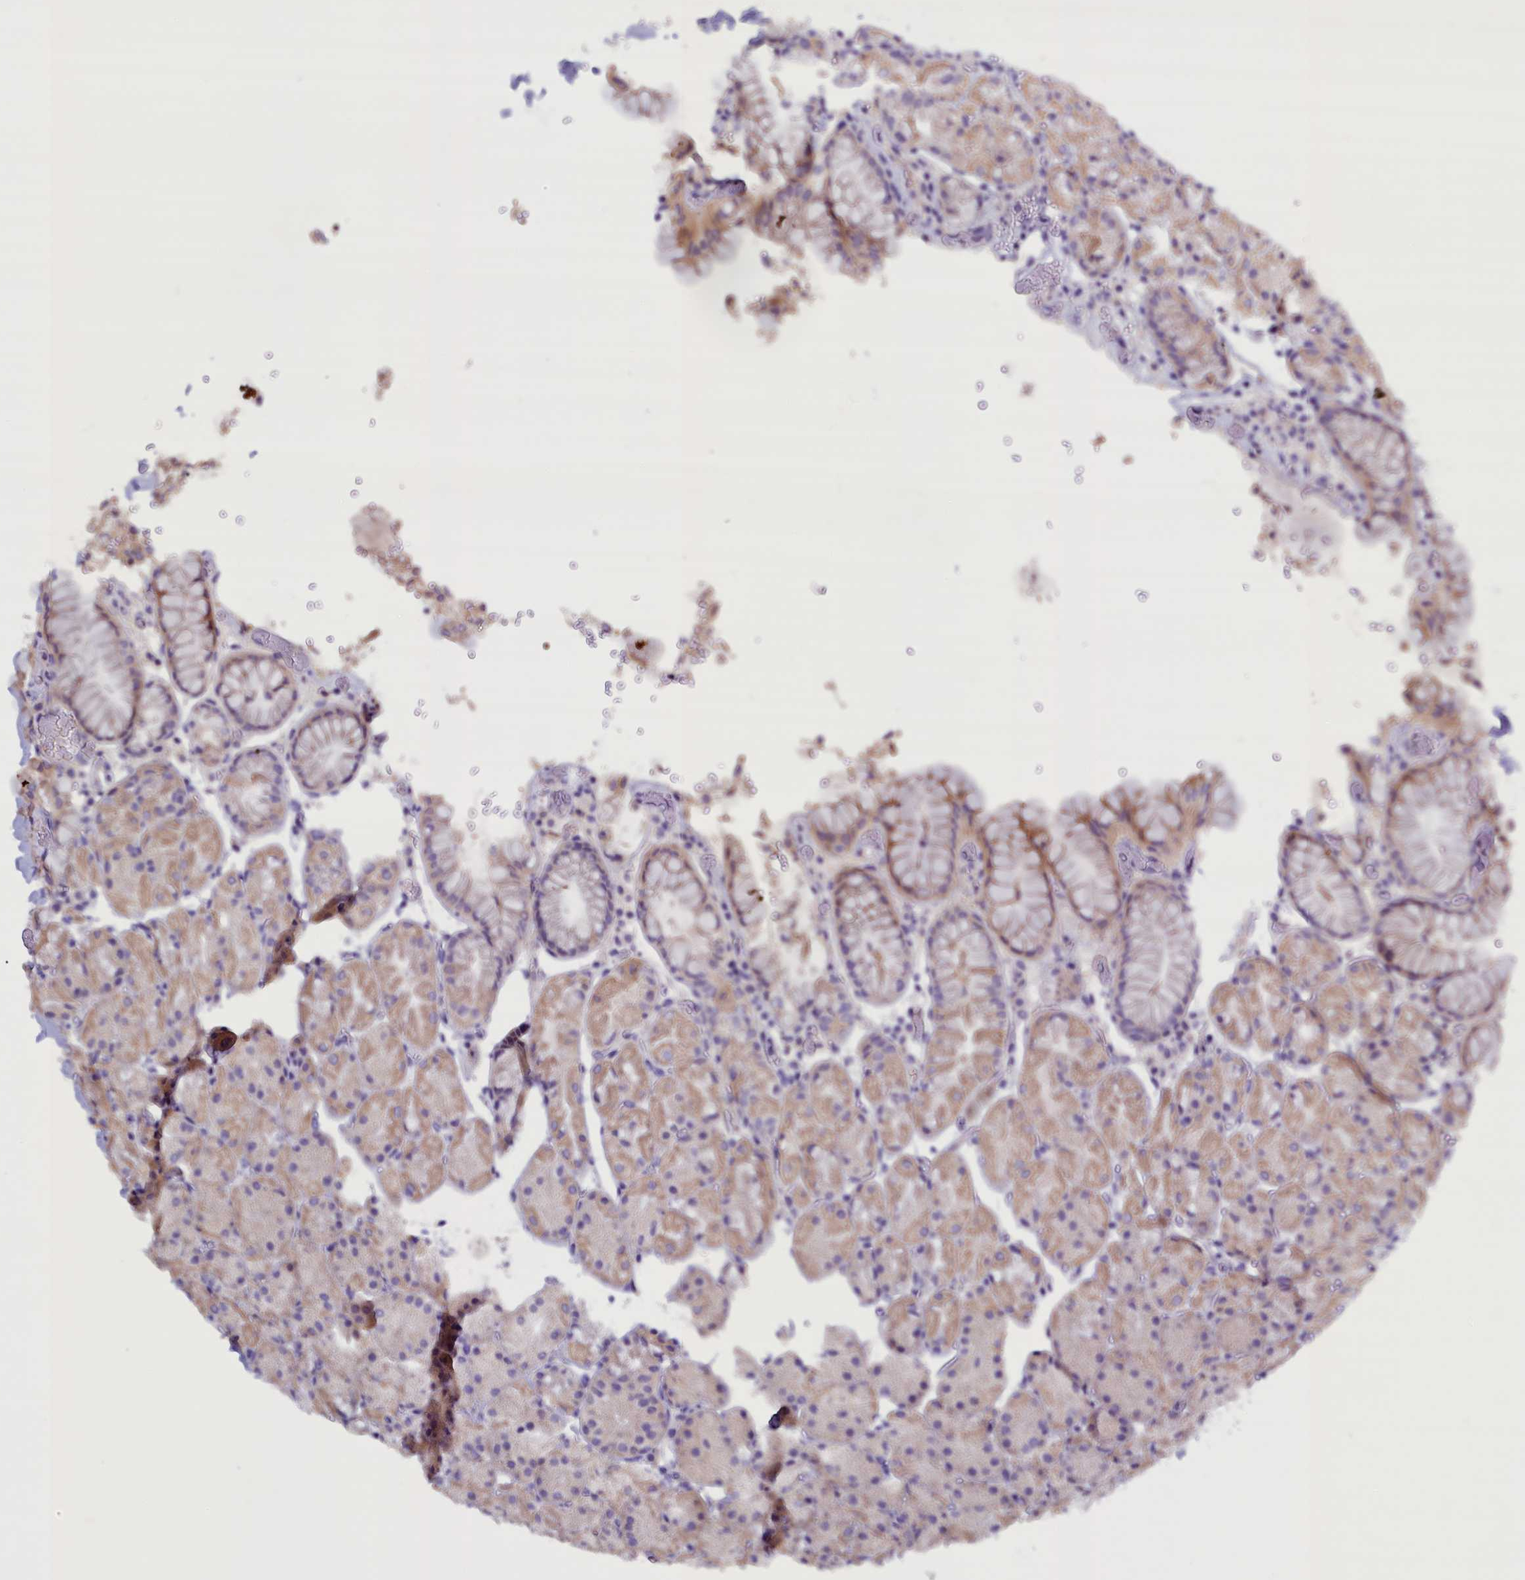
{"staining": {"intensity": "moderate", "quantity": "25%-75%", "location": "cytoplasmic/membranous"}, "tissue": "stomach", "cell_type": "Glandular cells", "image_type": "normal", "snomed": [{"axis": "morphology", "description": "Normal tissue, NOS"}, {"axis": "topography", "description": "Stomach, upper"}, {"axis": "topography", "description": "Stomach, lower"}], "caption": "The micrograph displays immunohistochemical staining of benign stomach. There is moderate cytoplasmic/membranous positivity is present in about 25%-75% of glandular cells.", "gene": "RTTN", "patient": {"sex": "male", "age": 67}}